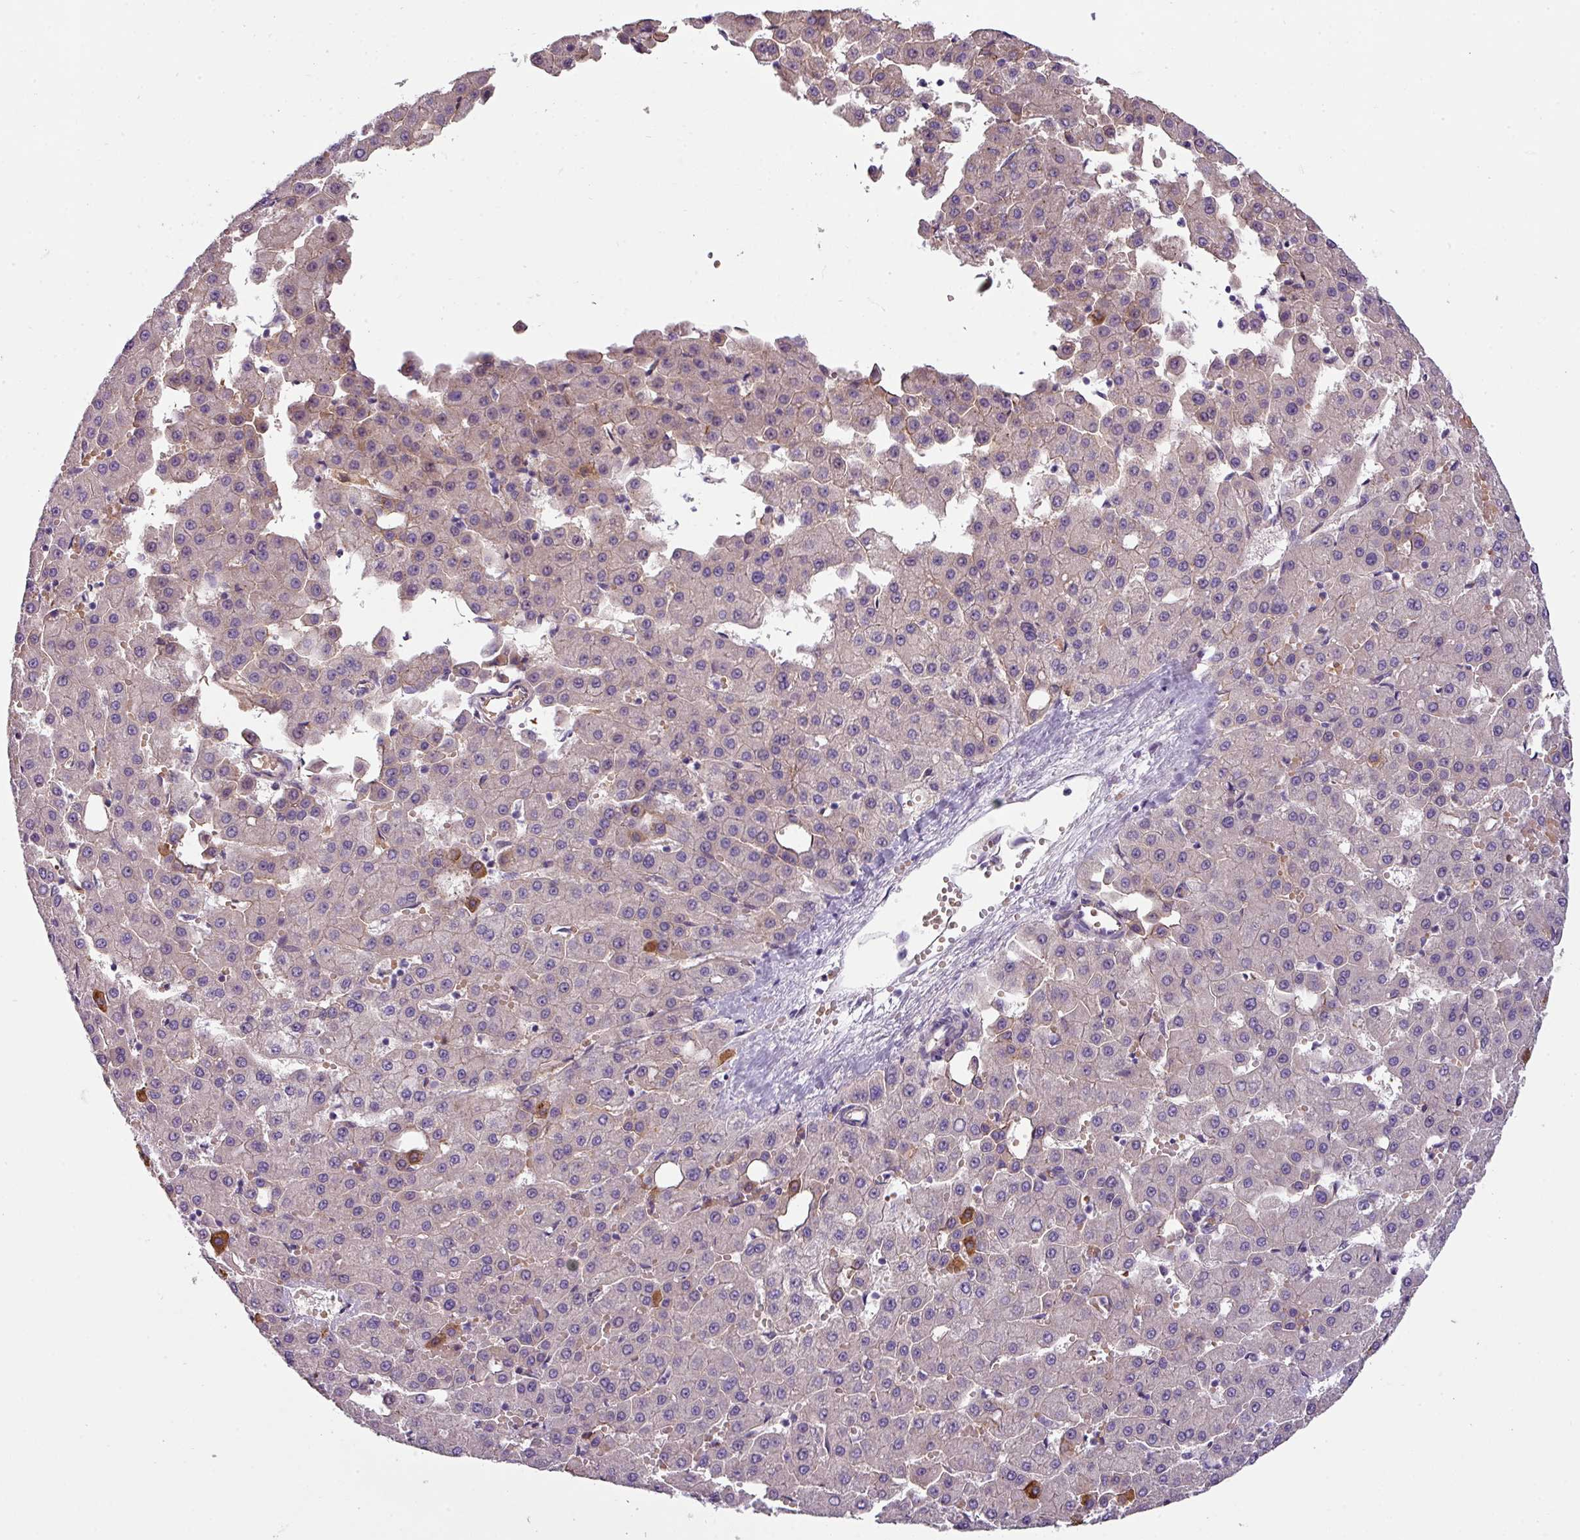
{"staining": {"intensity": "strong", "quantity": "<25%", "location": "cytoplasmic/membranous"}, "tissue": "liver cancer", "cell_type": "Tumor cells", "image_type": "cancer", "snomed": [{"axis": "morphology", "description": "Carcinoma, Hepatocellular, NOS"}, {"axis": "topography", "description": "Liver"}], "caption": "A brown stain shows strong cytoplasmic/membranous expression of a protein in liver cancer tumor cells.", "gene": "BUD23", "patient": {"sex": "male", "age": 47}}